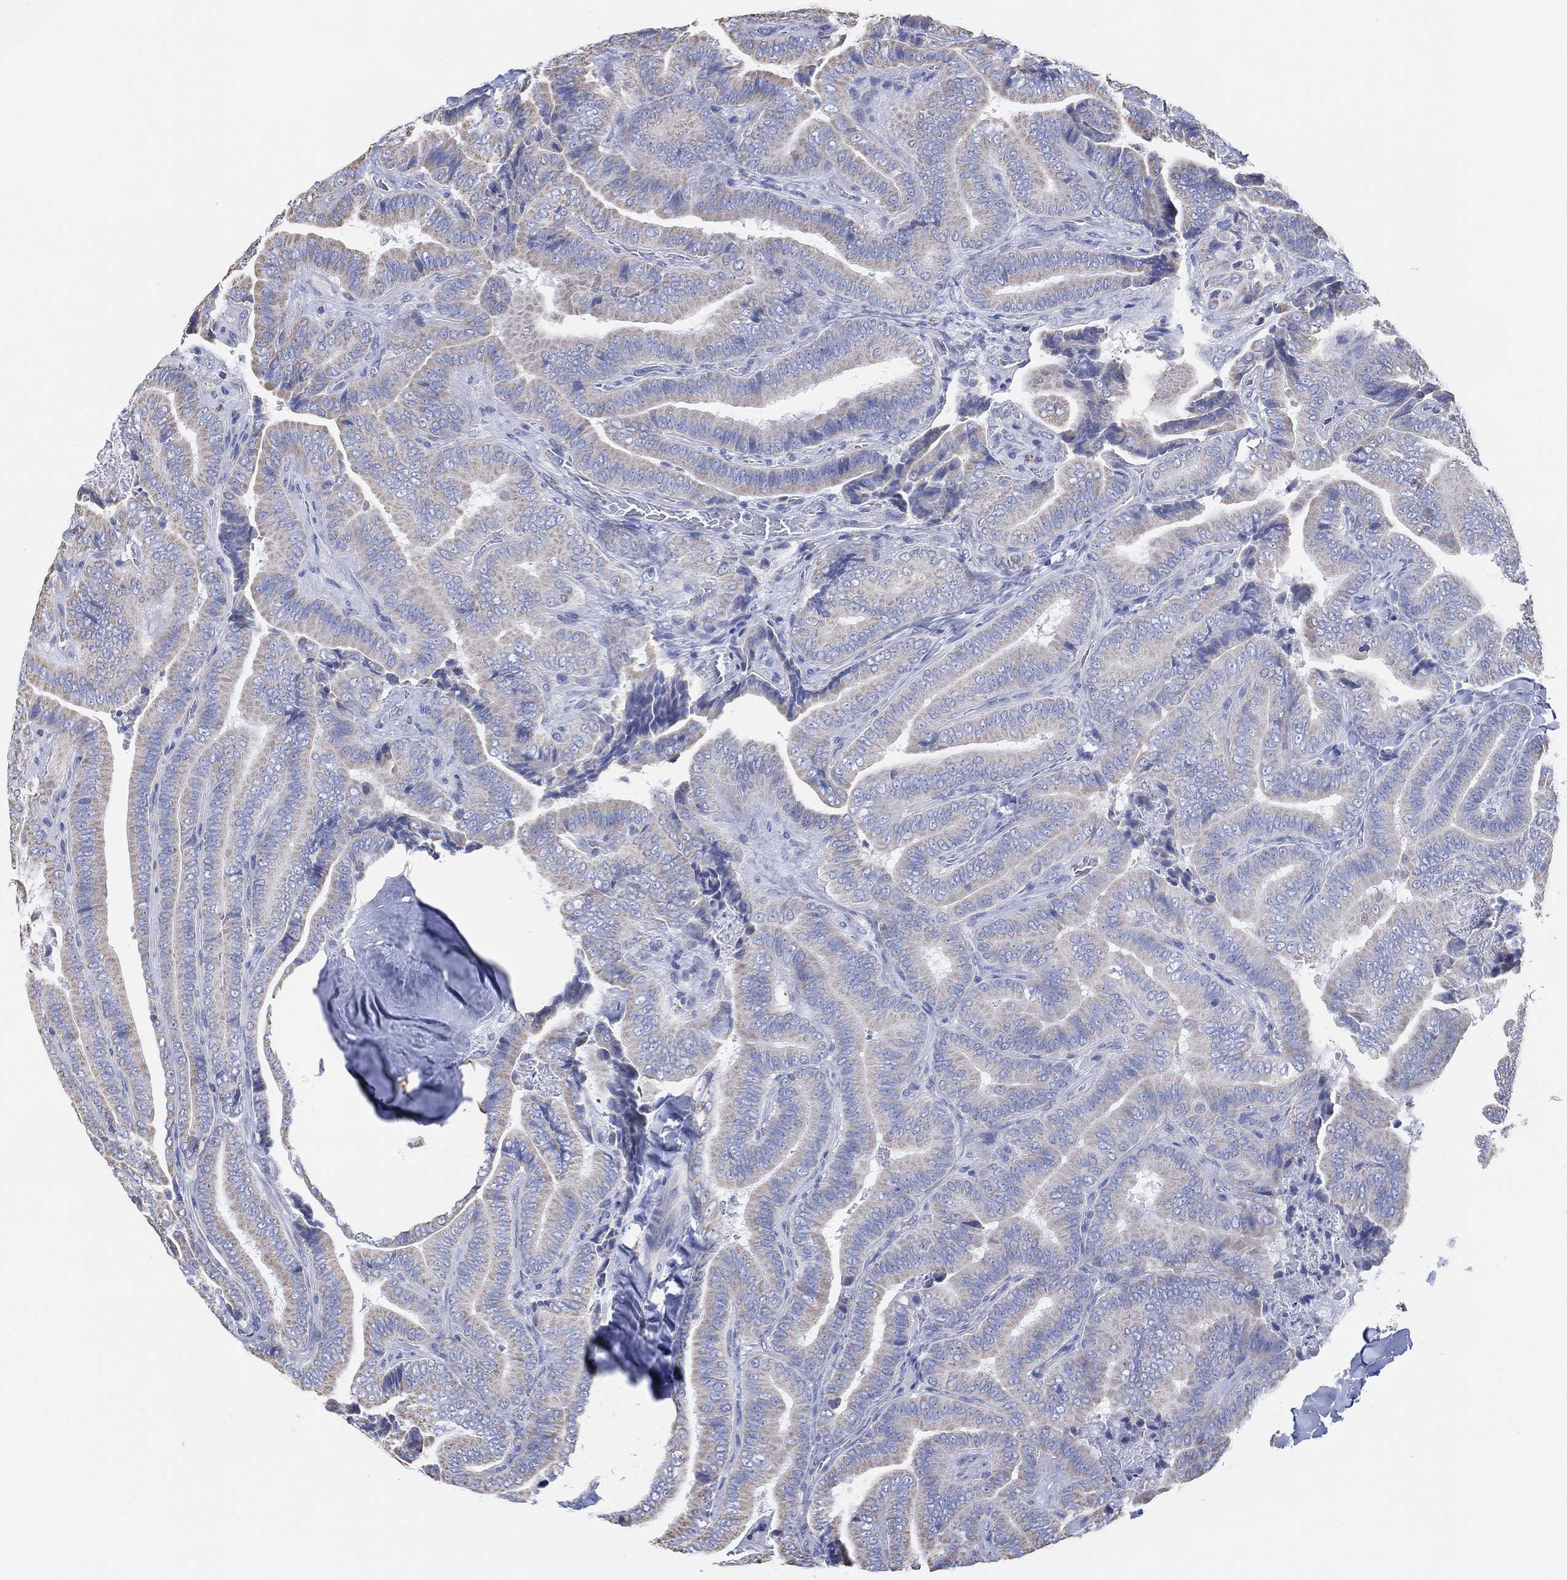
{"staining": {"intensity": "negative", "quantity": "none", "location": "none"}, "tissue": "thyroid cancer", "cell_type": "Tumor cells", "image_type": "cancer", "snomed": [{"axis": "morphology", "description": "Papillary adenocarcinoma, NOS"}, {"axis": "topography", "description": "Thyroid gland"}], "caption": "Immunohistochemical staining of human thyroid cancer (papillary adenocarcinoma) reveals no significant expression in tumor cells.", "gene": "CFTR", "patient": {"sex": "male", "age": 61}}